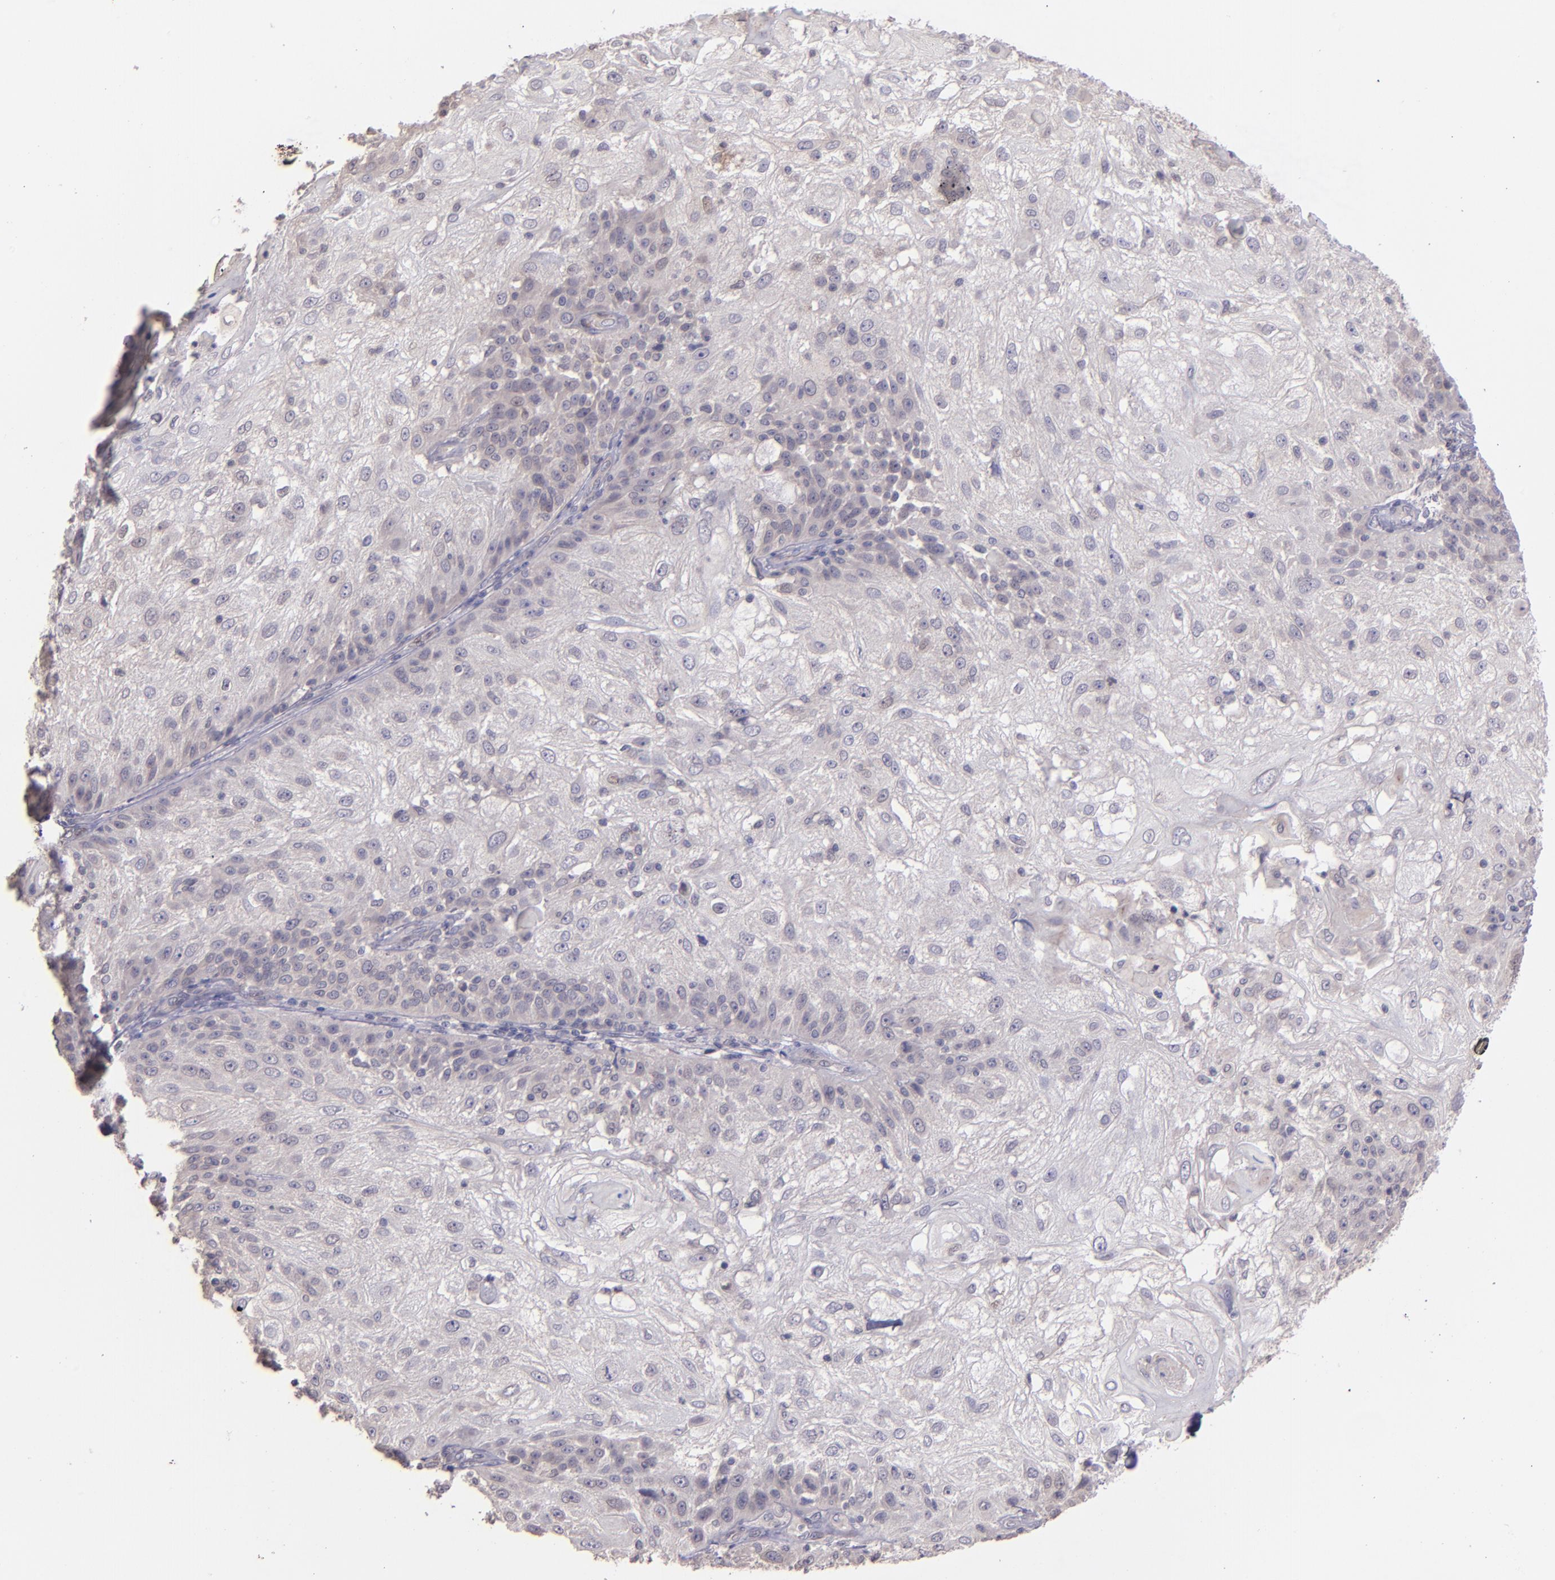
{"staining": {"intensity": "negative", "quantity": "none", "location": "none"}, "tissue": "skin cancer", "cell_type": "Tumor cells", "image_type": "cancer", "snomed": [{"axis": "morphology", "description": "Normal tissue, NOS"}, {"axis": "morphology", "description": "Squamous cell carcinoma, NOS"}, {"axis": "topography", "description": "Skin"}], "caption": "Image shows no significant protein staining in tumor cells of skin cancer (squamous cell carcinoma).", "gene": "NUP62CL", "patient": {"sex": "female", "age": 83}}